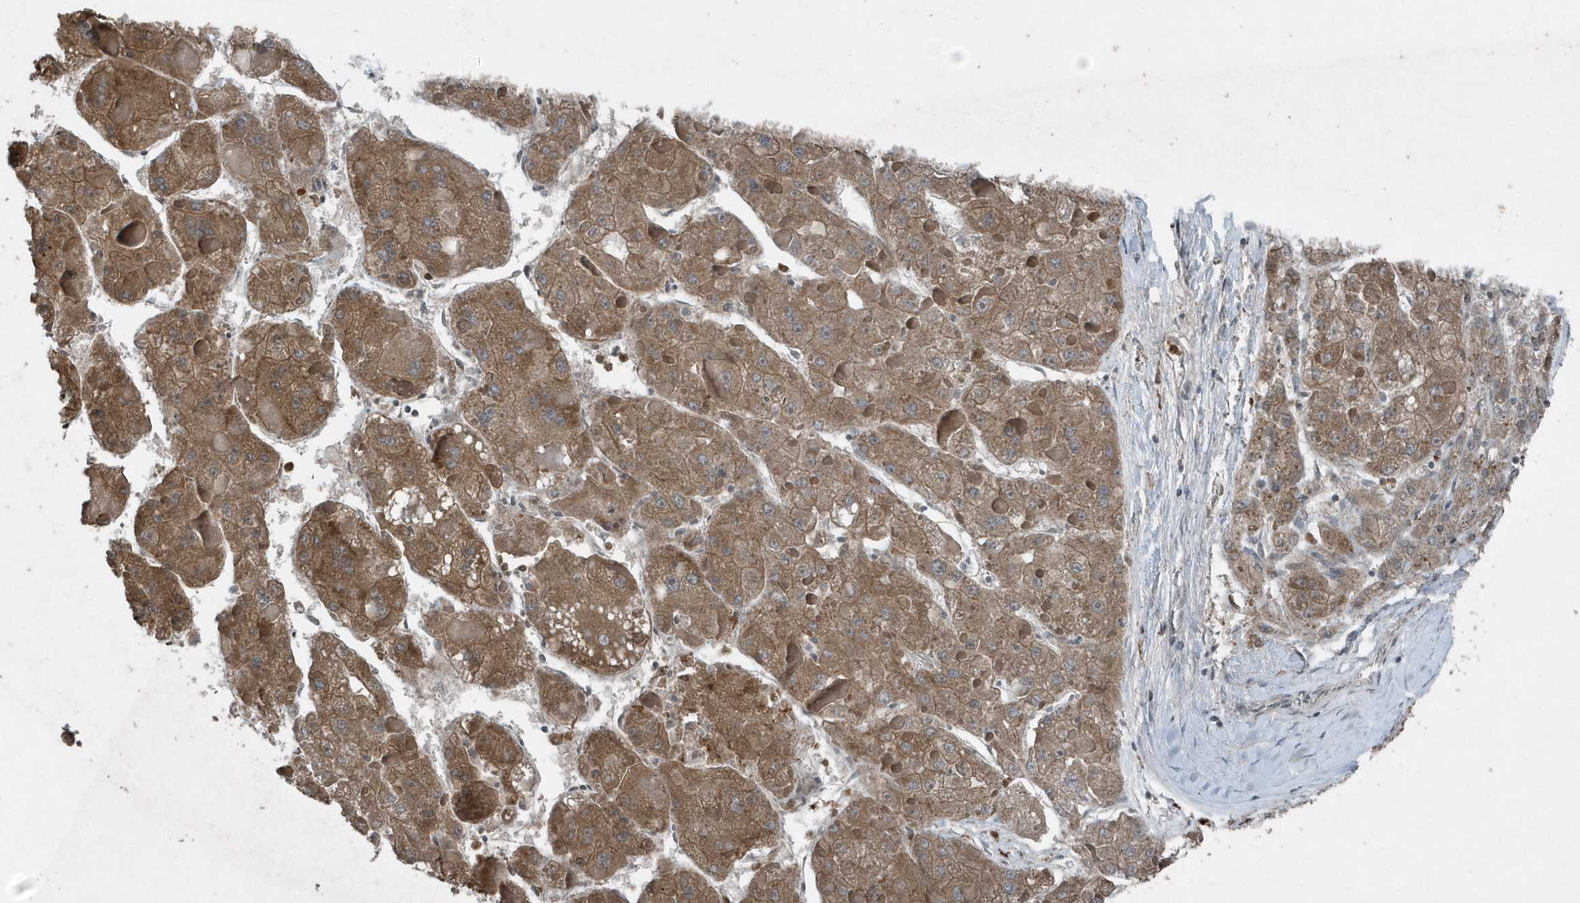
{"staining": {"intensity": "moderate", "quantity": ">75%", "location": "cytoplasmic/membranous"}, "tissue": "liver cancer", "cell_type": "Tumor cells", "image_type": "cancer", "snomed": [{"axis": "morphology", "description": "Carcinoma, Hepatocellular, NOS"}, {"axis": "topography", "description": "Liver"}], "caption": "Immunohistochemical staining of liver cancer shows moderate cytoplasmic/membranous protein positivity in approximately >75% of tumor cells.", "gene": "EIF2B1", "patient": {"sex": "female", "age": 73}}